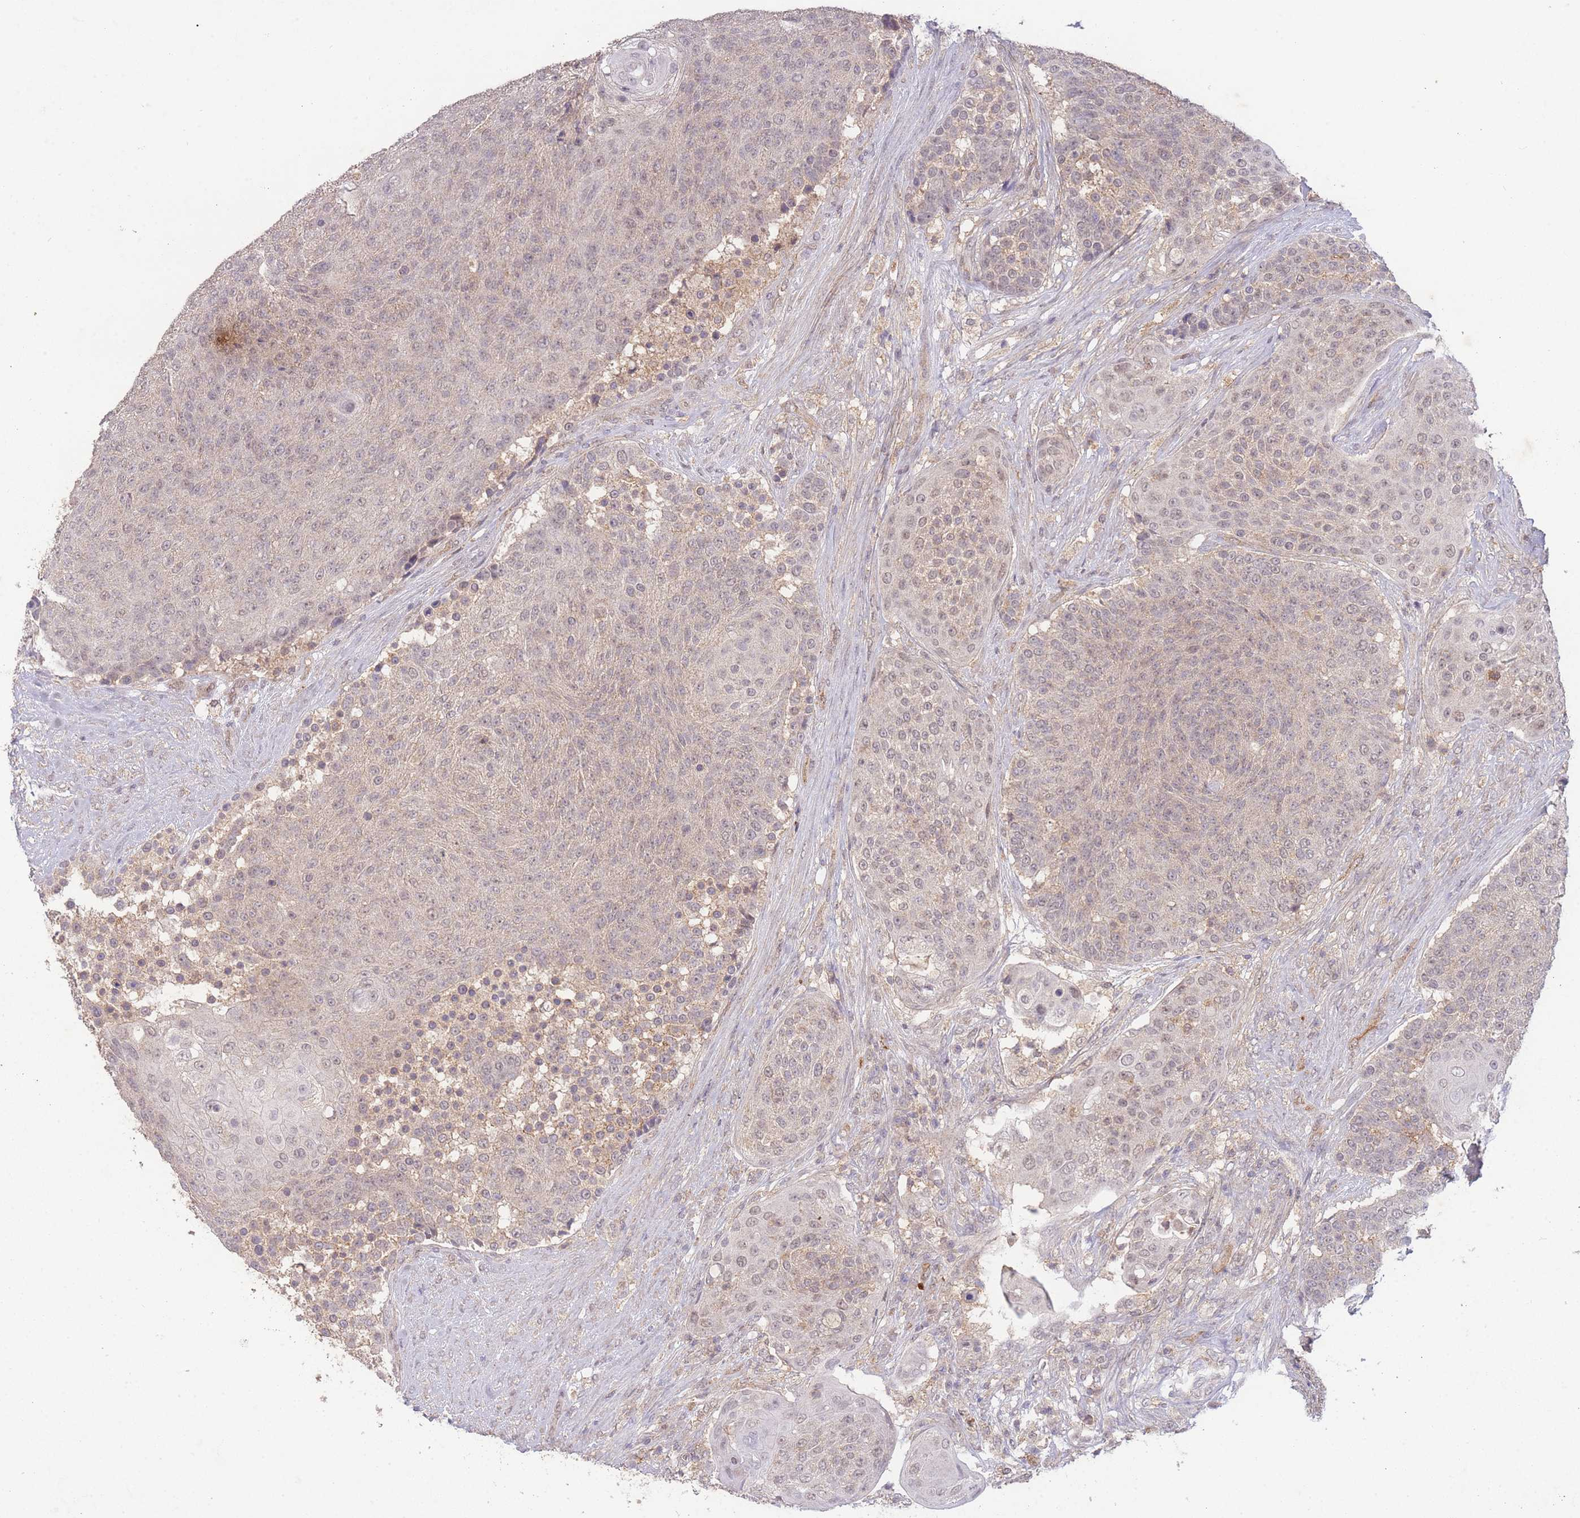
{"staining": {"intensity": "weak", "quantity": "25%-75%", "location": "nuclear"}, "tissue": "urothelial cancer", "cell_type": "Tumor cells", "image_type": "cancer", "snomed": [{"axis": "morphology", "description": "Urothelial carcinoma, High grade"}, {"axis": "topography", "description": "Urinary bladder"}], "caption": "Urothelial cancer was stained to show a protein in brown. There is low levels of weak nuclear staining in approximately 25%-75% of tumor cells.", "gene": "RNF144B", "patient": {"sex": "female", "age": 63}}